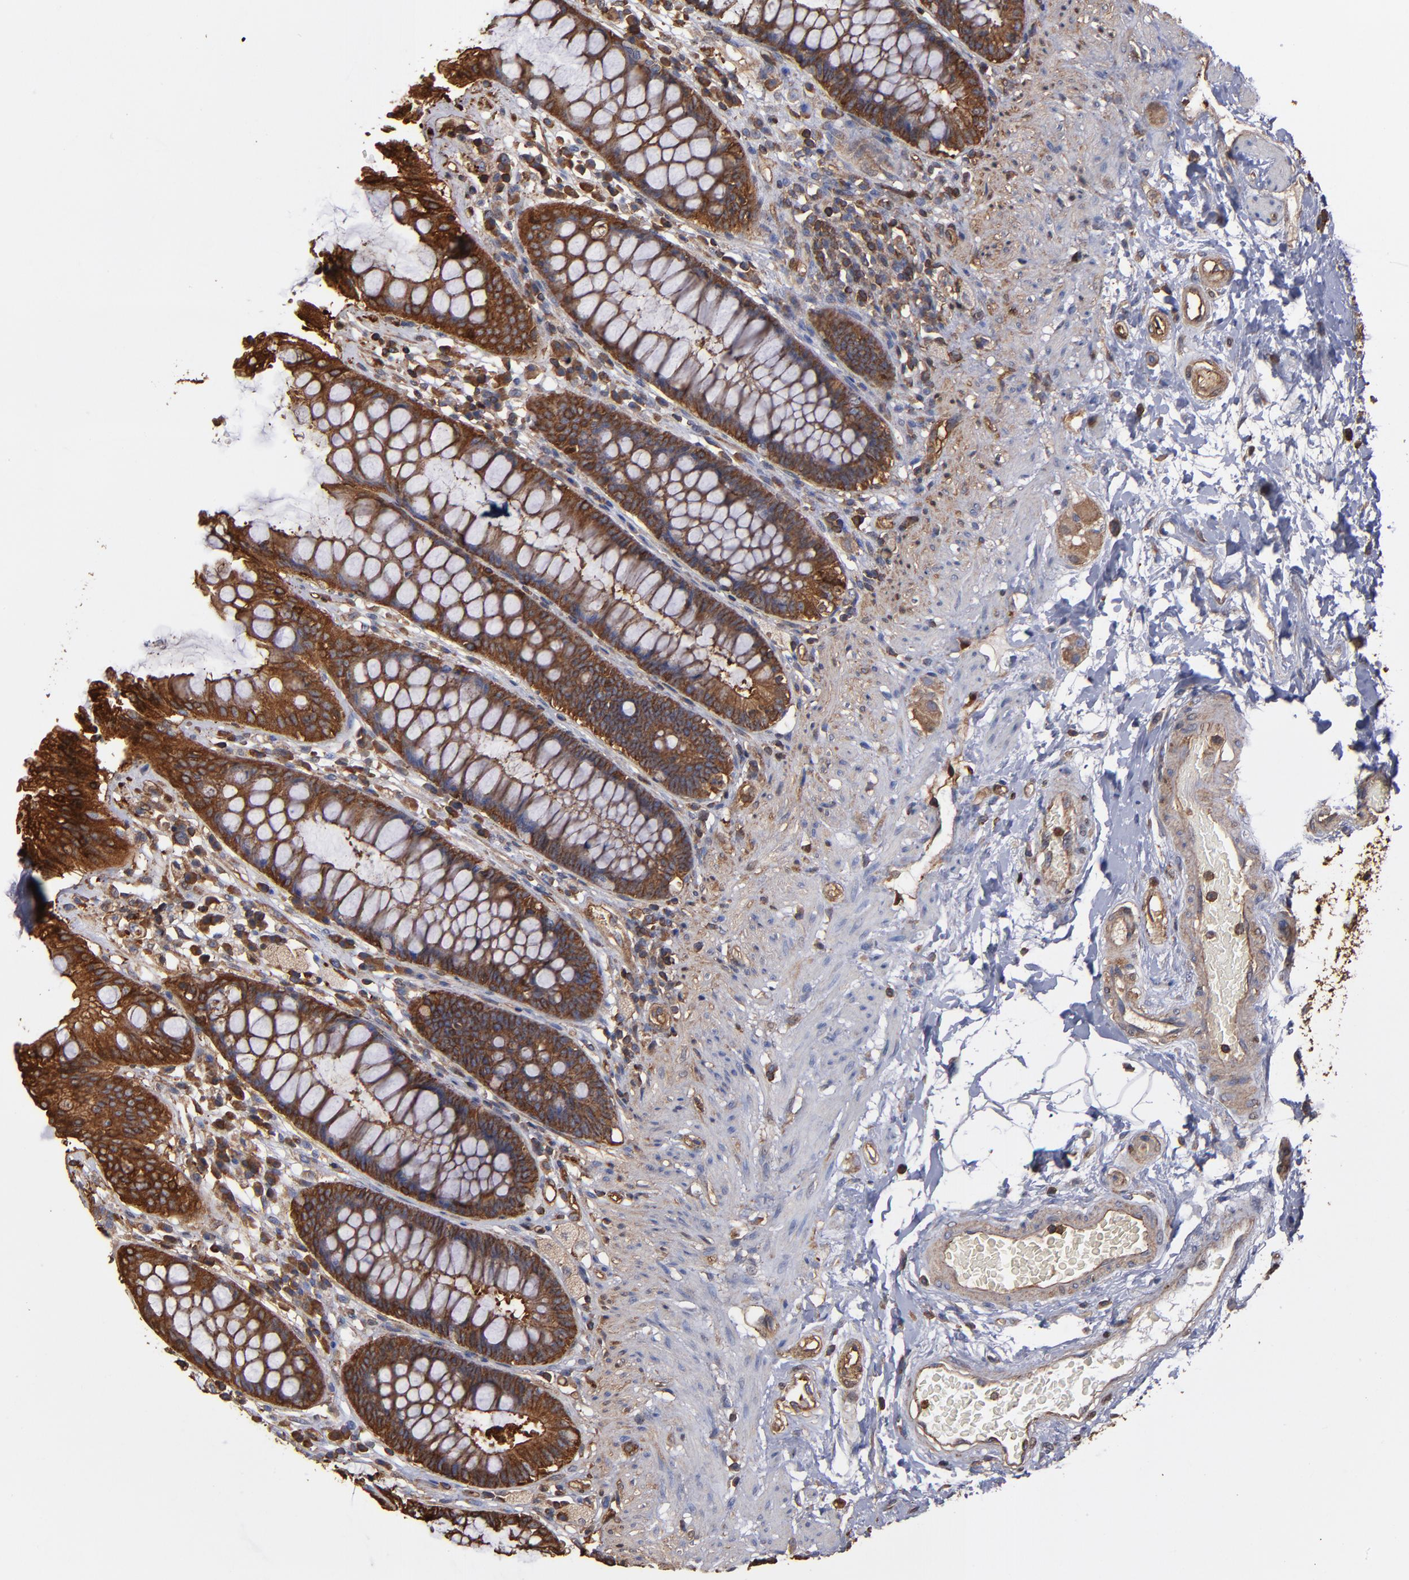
{"staining": {"intensity": "moderate", "quantity": ">75%", "location": "cytoplasmic/membranous"}, "tissue": "rectum", "cell_type": "Glandular cells", "image_type": "normal", "snomed": [{"axis": "morphology", "description": "Normal tissue, NOS"}, {"axis": "topography", "description": "Rectum"}], "caption": "An immunohistochemistry (IHC) histopathology image of normal tissue is shown. Protein staining in brown labels moderate cytoplasmic/membranous positivity in rectum within glandular cells. The staining is performed using DAB brown chromogen to label protein expression. The nuclei are counter-stained blue using hematoxylin.", "gene": "ACTN4", "patient": {"sex": "female", "age": 46}}